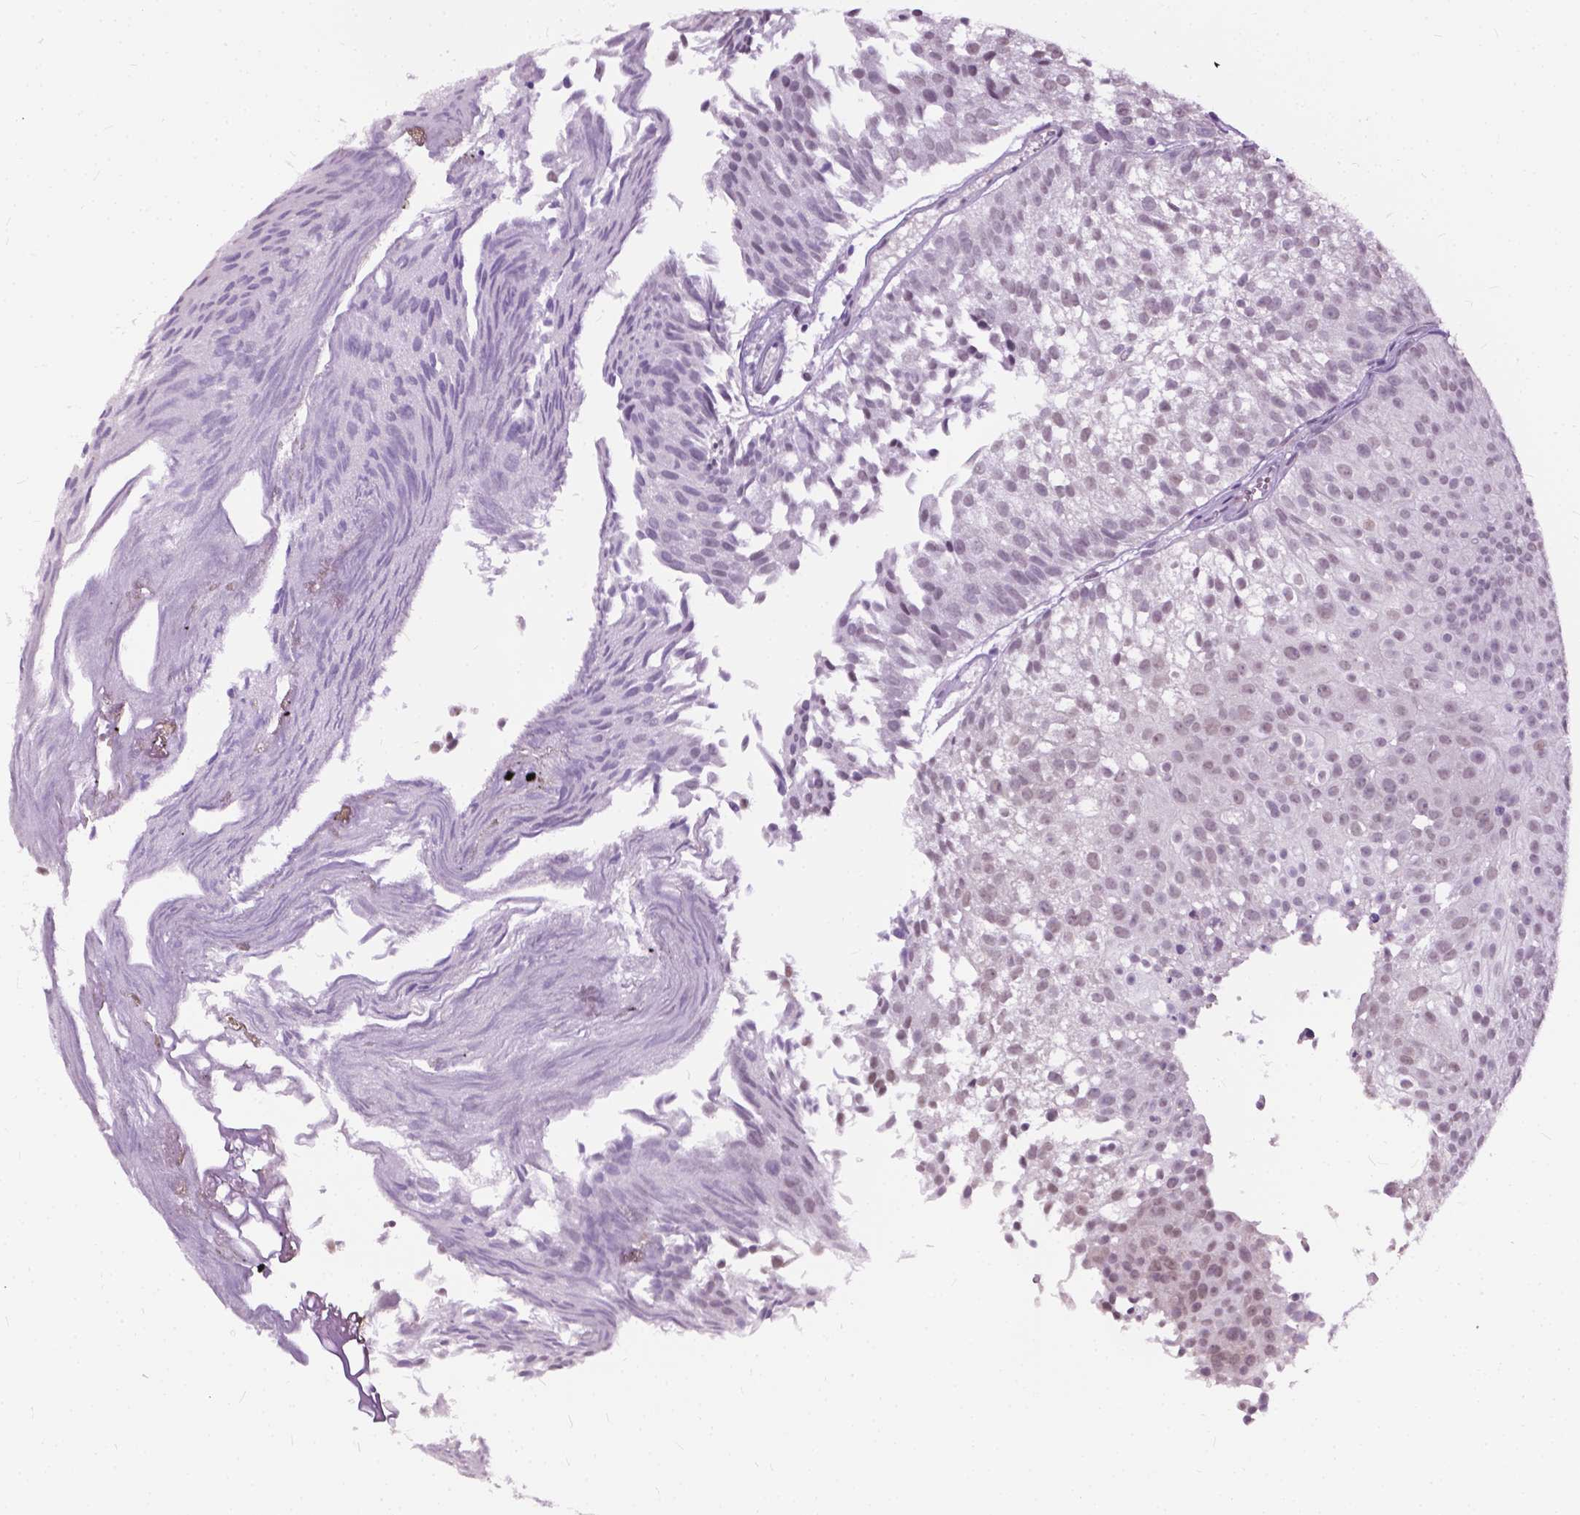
{"staining": {"intensity": "negative", "quantity": "none", "location": "none"}, "tissue": "urothelial cancer", "cell_type": "Tumor cells", "image_type": "cancer", "snomed": [{"axis": "morphology", "description": "Urothelial carcinoma, Low grade"}, {"axis": "topography", "description": "Urinary bladder"}], "caption": "This is an IHC histopathology image of human urothelial cancer. There is no staining in tumor cells.", "gene": "GPR37L1", "patient": {"sex": "male", "age": 70}}